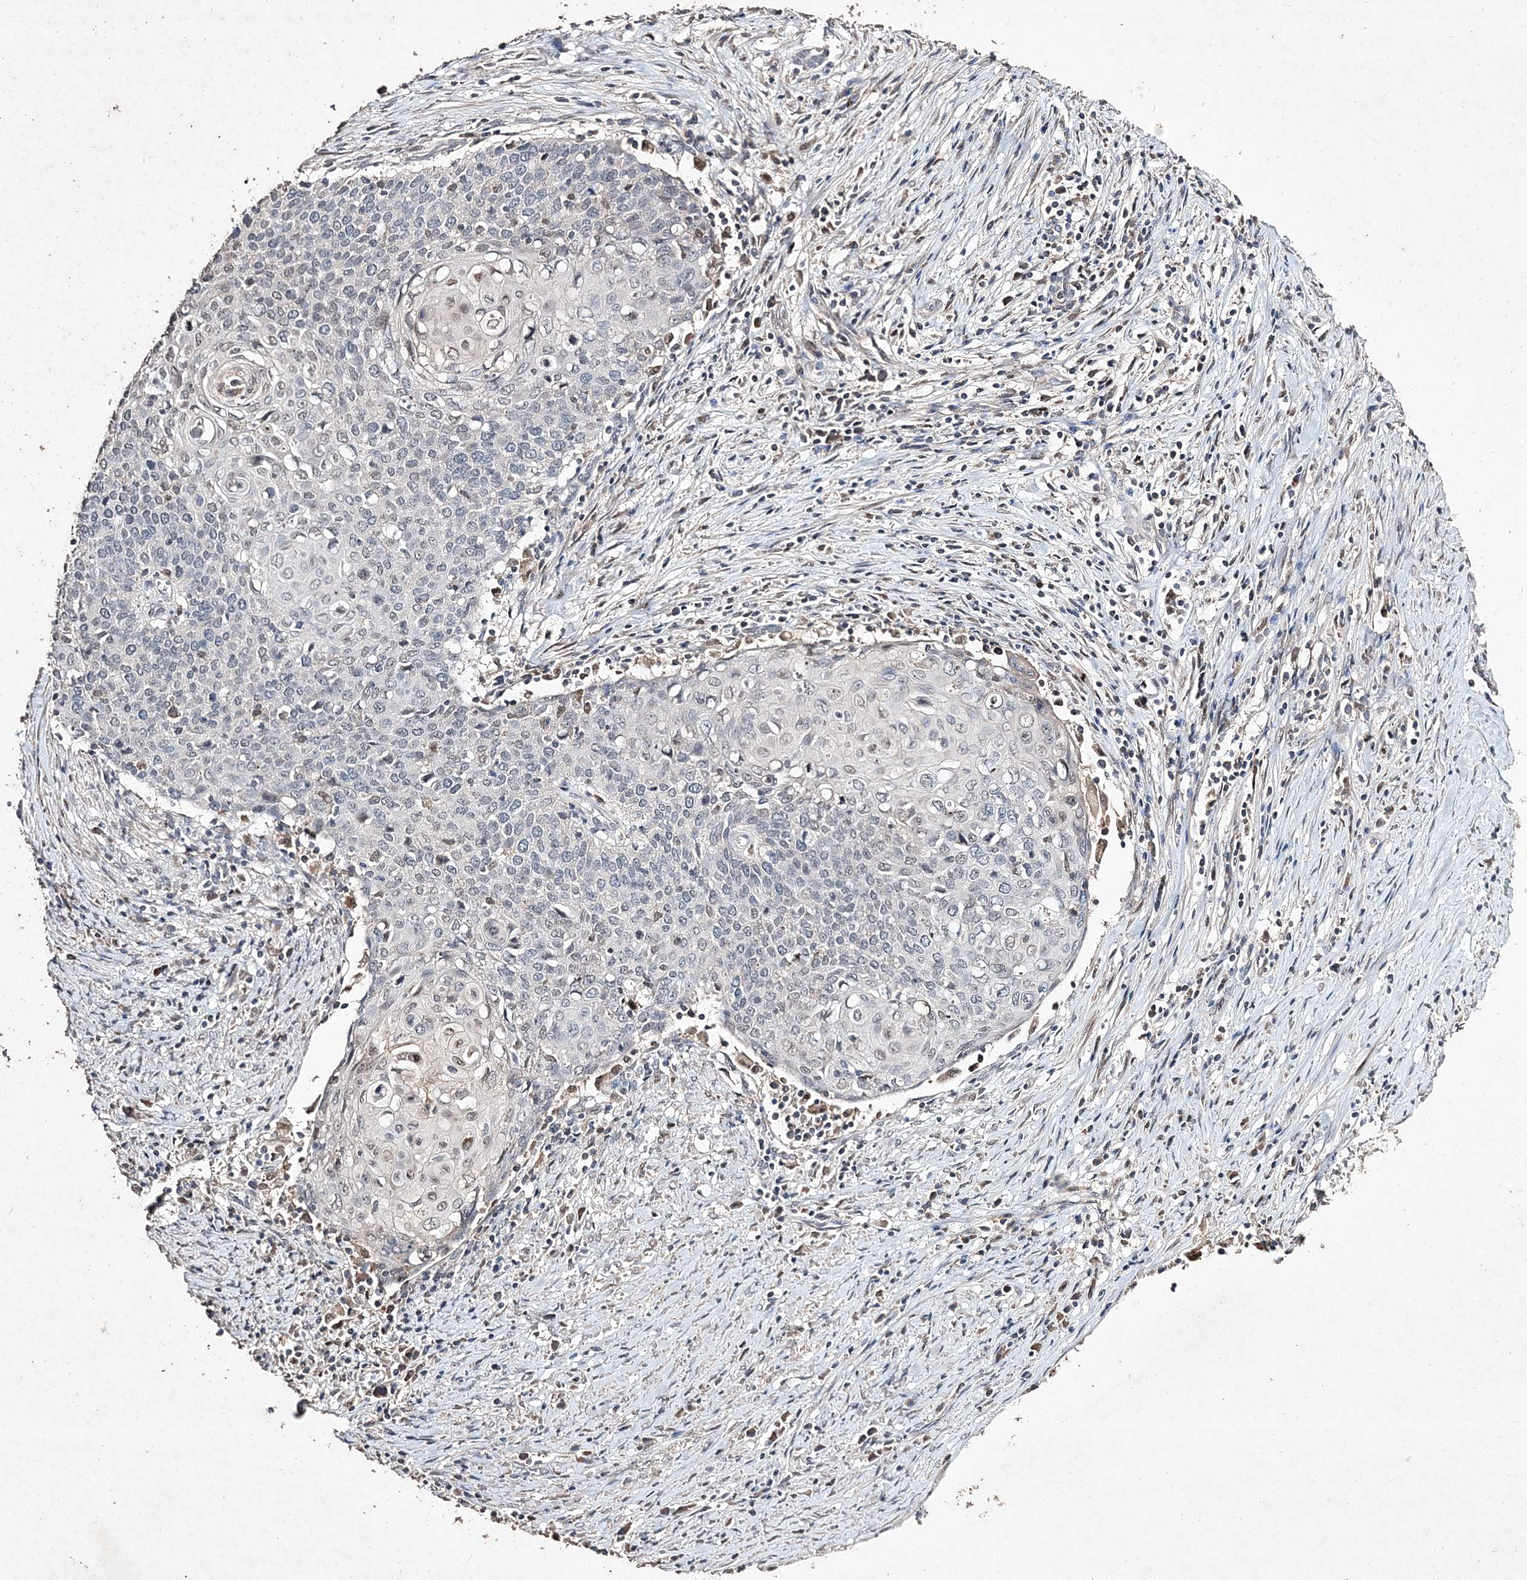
{"staining": {"intensity": "weak", "quantity": "<25%", "location": "nuclear"}, "tissue": "cervical cancer", "cell_type": "Tumor cells", "image_type": "cancer", "snomed": [{"axis": "morphology", "description": "Squamous cell carcinoma, NOS"}, {"axis": "topography", "description": "Cervix"}], "caption": "This is a photomicrograph of IHC staining of cervical cancer, which shows no positivity in tumor cells.", "gene": "C3orf38", "patient": {"sex": "female", "age": 39}}